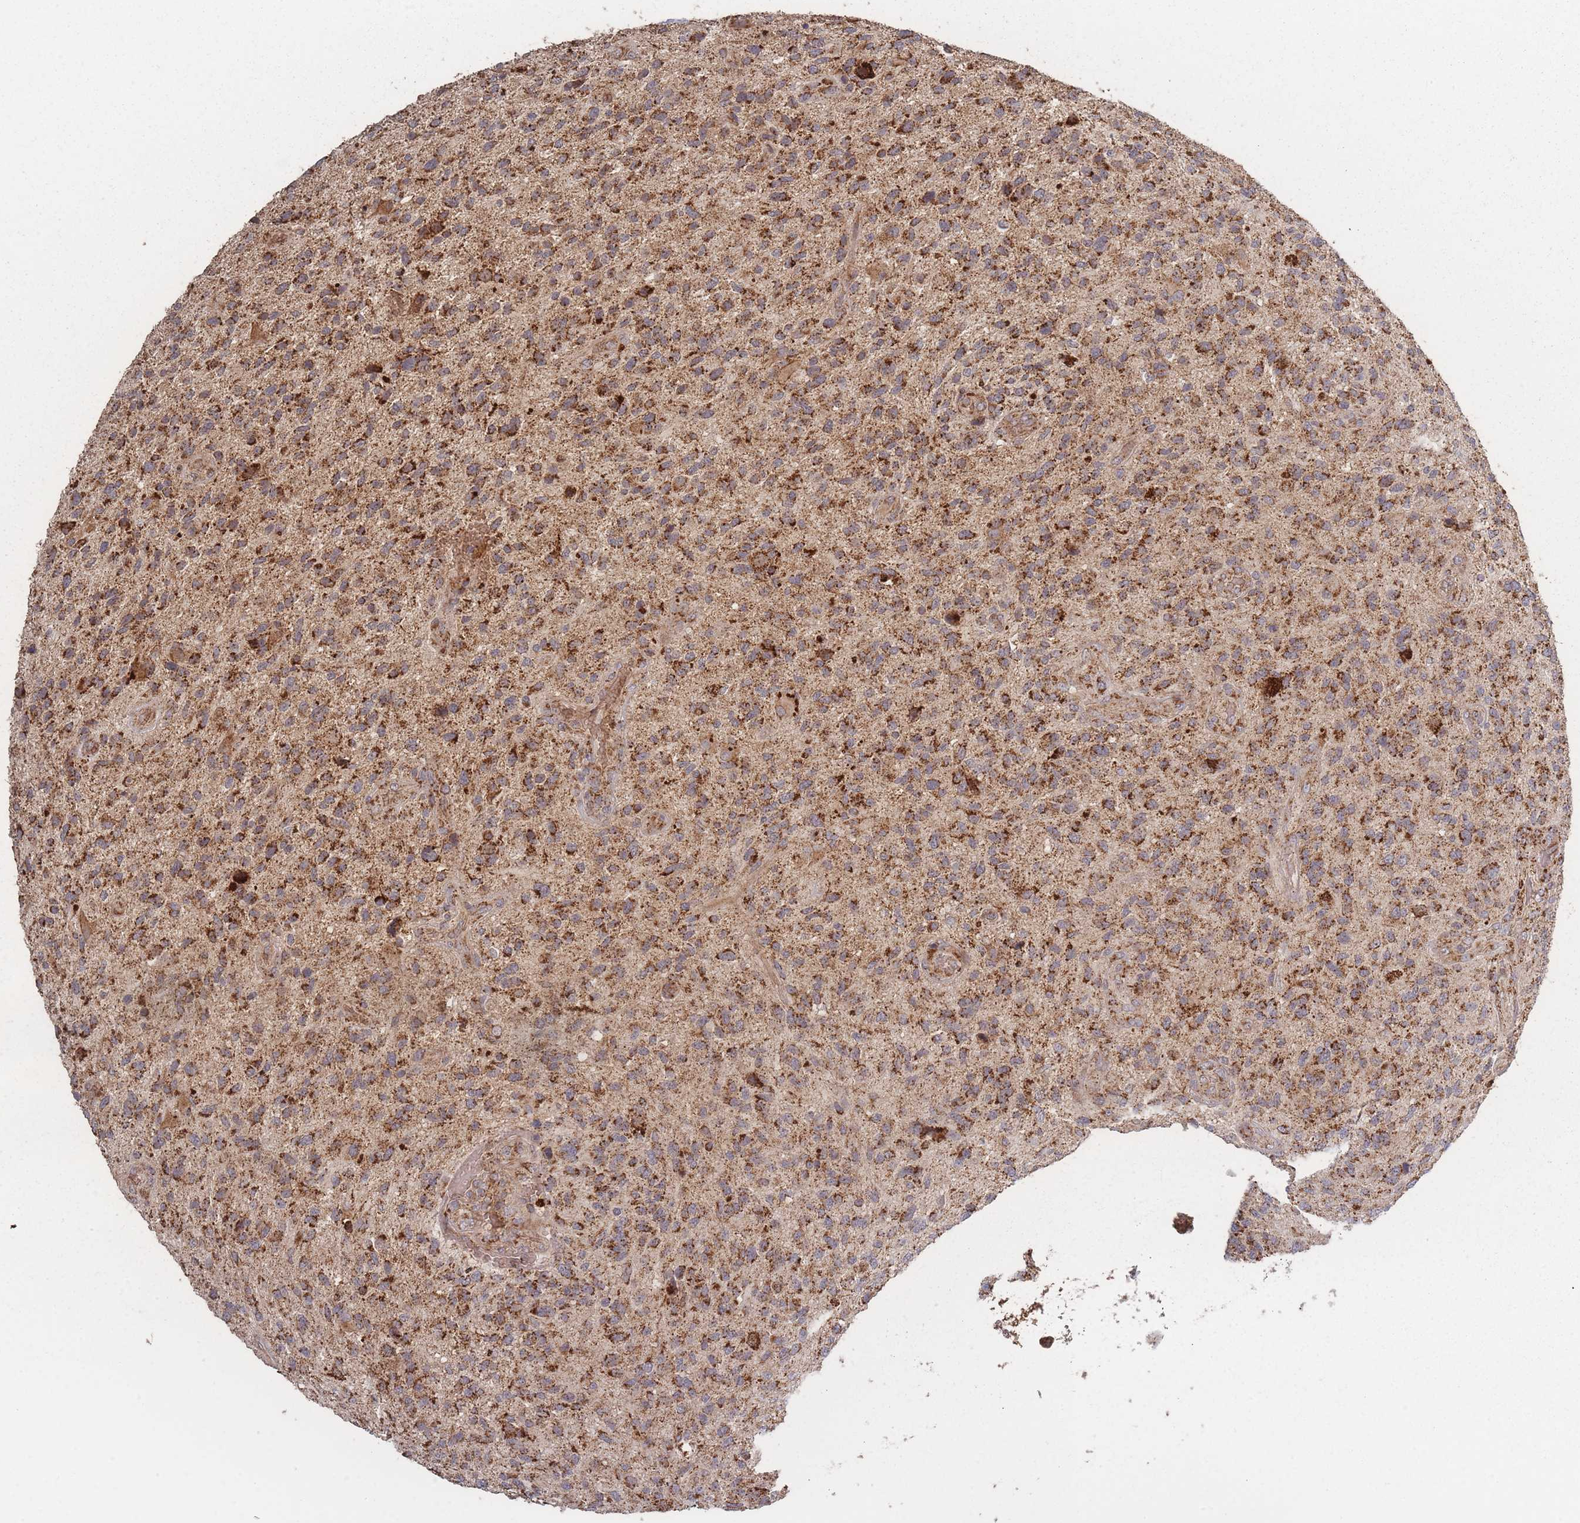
{"staining": {"intensity": "moderate", "quantity": ">75%", "location": "cytoplasmic/membranous"}, "tissue": "glioma", "cell_type": "Tumor cells", "image_type": "cancer", "snomed": [{"axis": "morphology", "description": "Glioma, malignant, High grade"}, {"axis": "topography", "description": "Brain"}], "caption": "Brown immunohistochemical staining in human malignant glioma (high-grade) exhibits moderate cytoplasmic/membranous expression in approximately >75% of tumor cells. The protein is stained brown, and the nuclei are stained in blue (DAB IHC with brightfield microscopy, high magnification).", "gene": "LYRM7", "patient": {"sex": "male", "age": 47}}